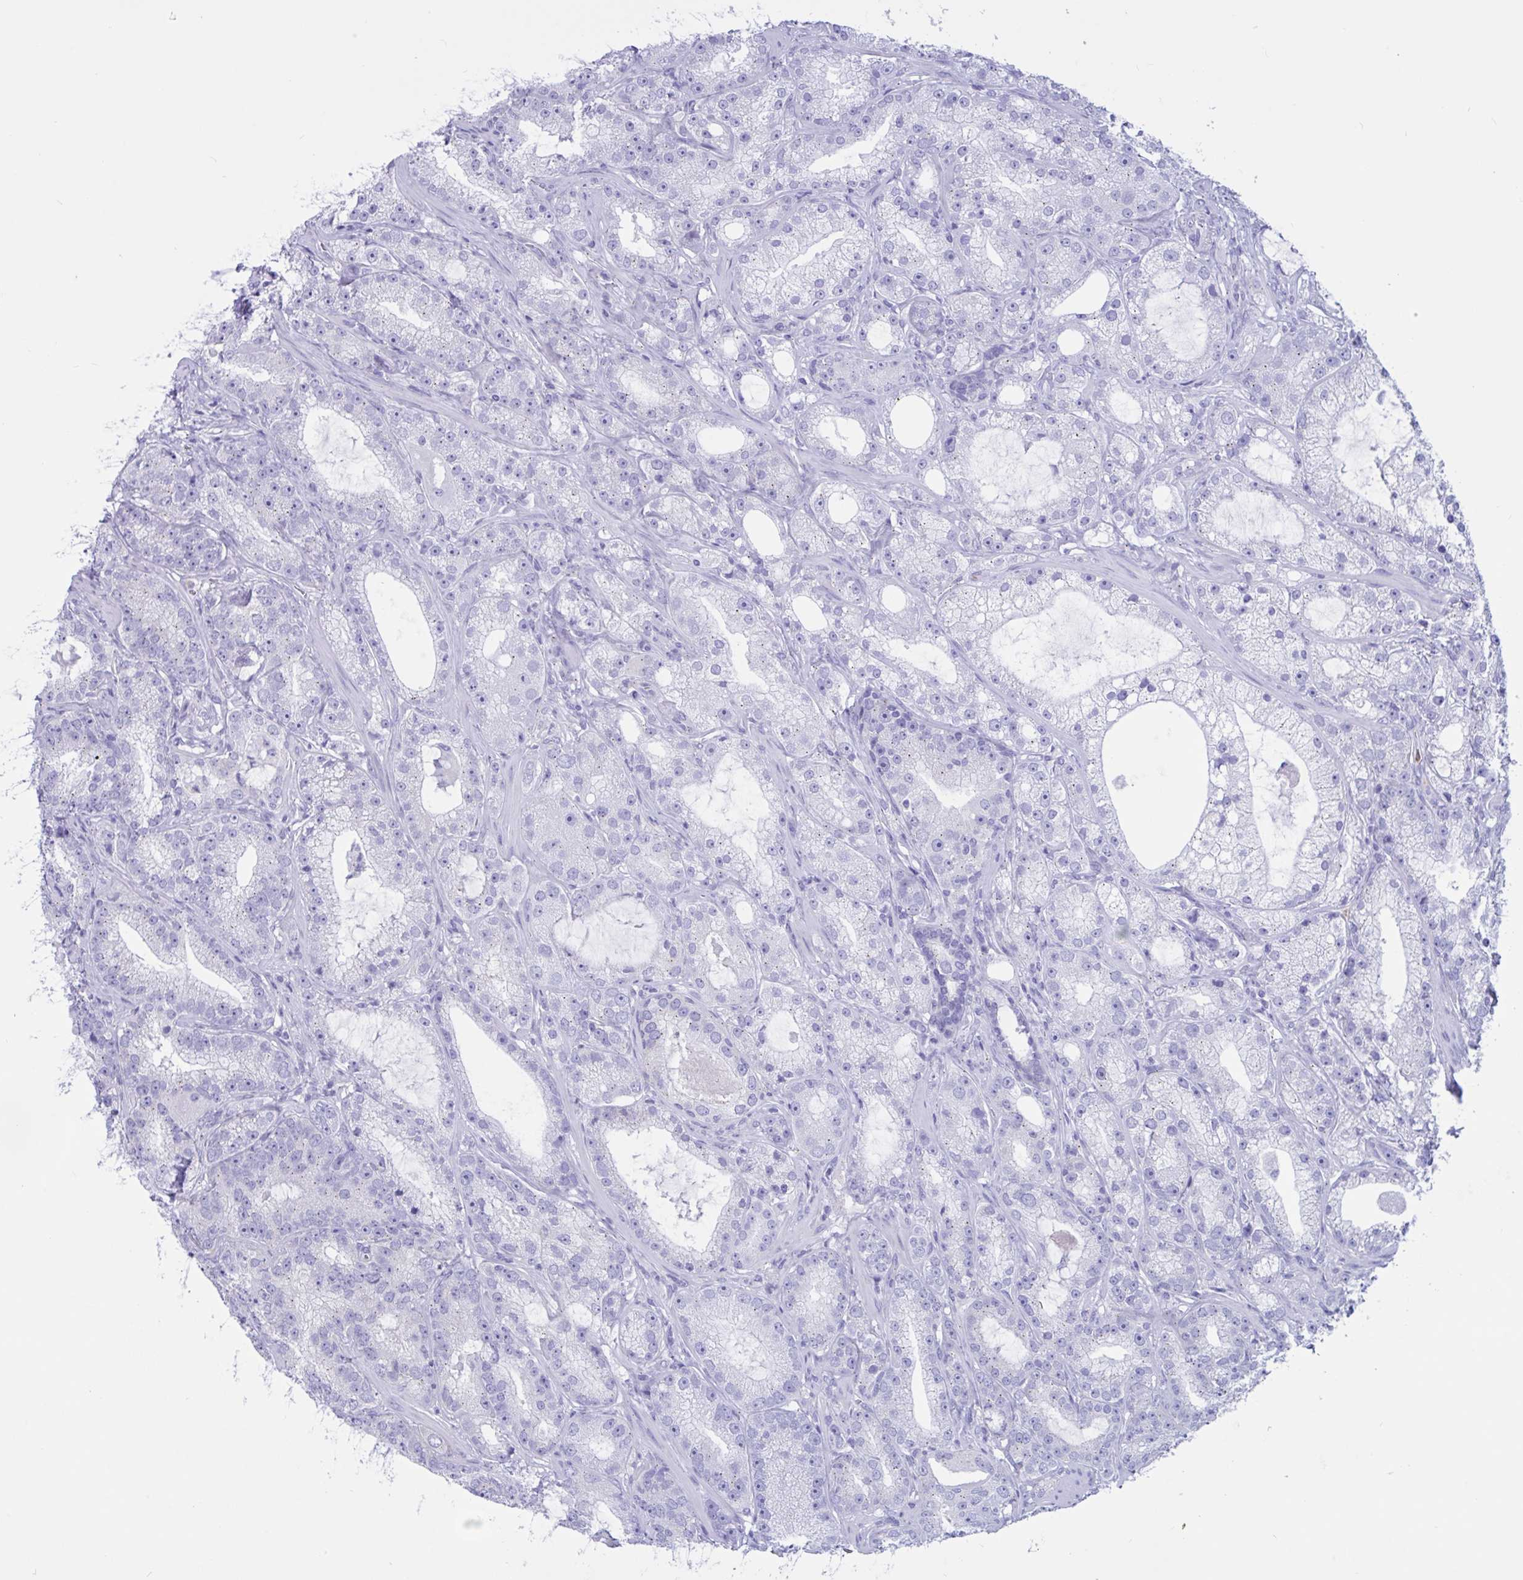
{"staining": {"intensity": "negative", "quantity": "none", "location": "none"}, "tissue": "prostate cancer", "cell_type": "Tumor cells", "image_type": "cancer", "snomed": [{"axis": "morphology", "description": "Adenocarcinoma, High grade"}, {"axis": "topography", "description": "Prostate"}], "caption": "Immunohistochemistry (IHC) of human prostate high-grade adenocarcinoma reveals no expression in tumor cells.", "gene": "RNASE3", "patient": {"sex": "male", "age": 65}}